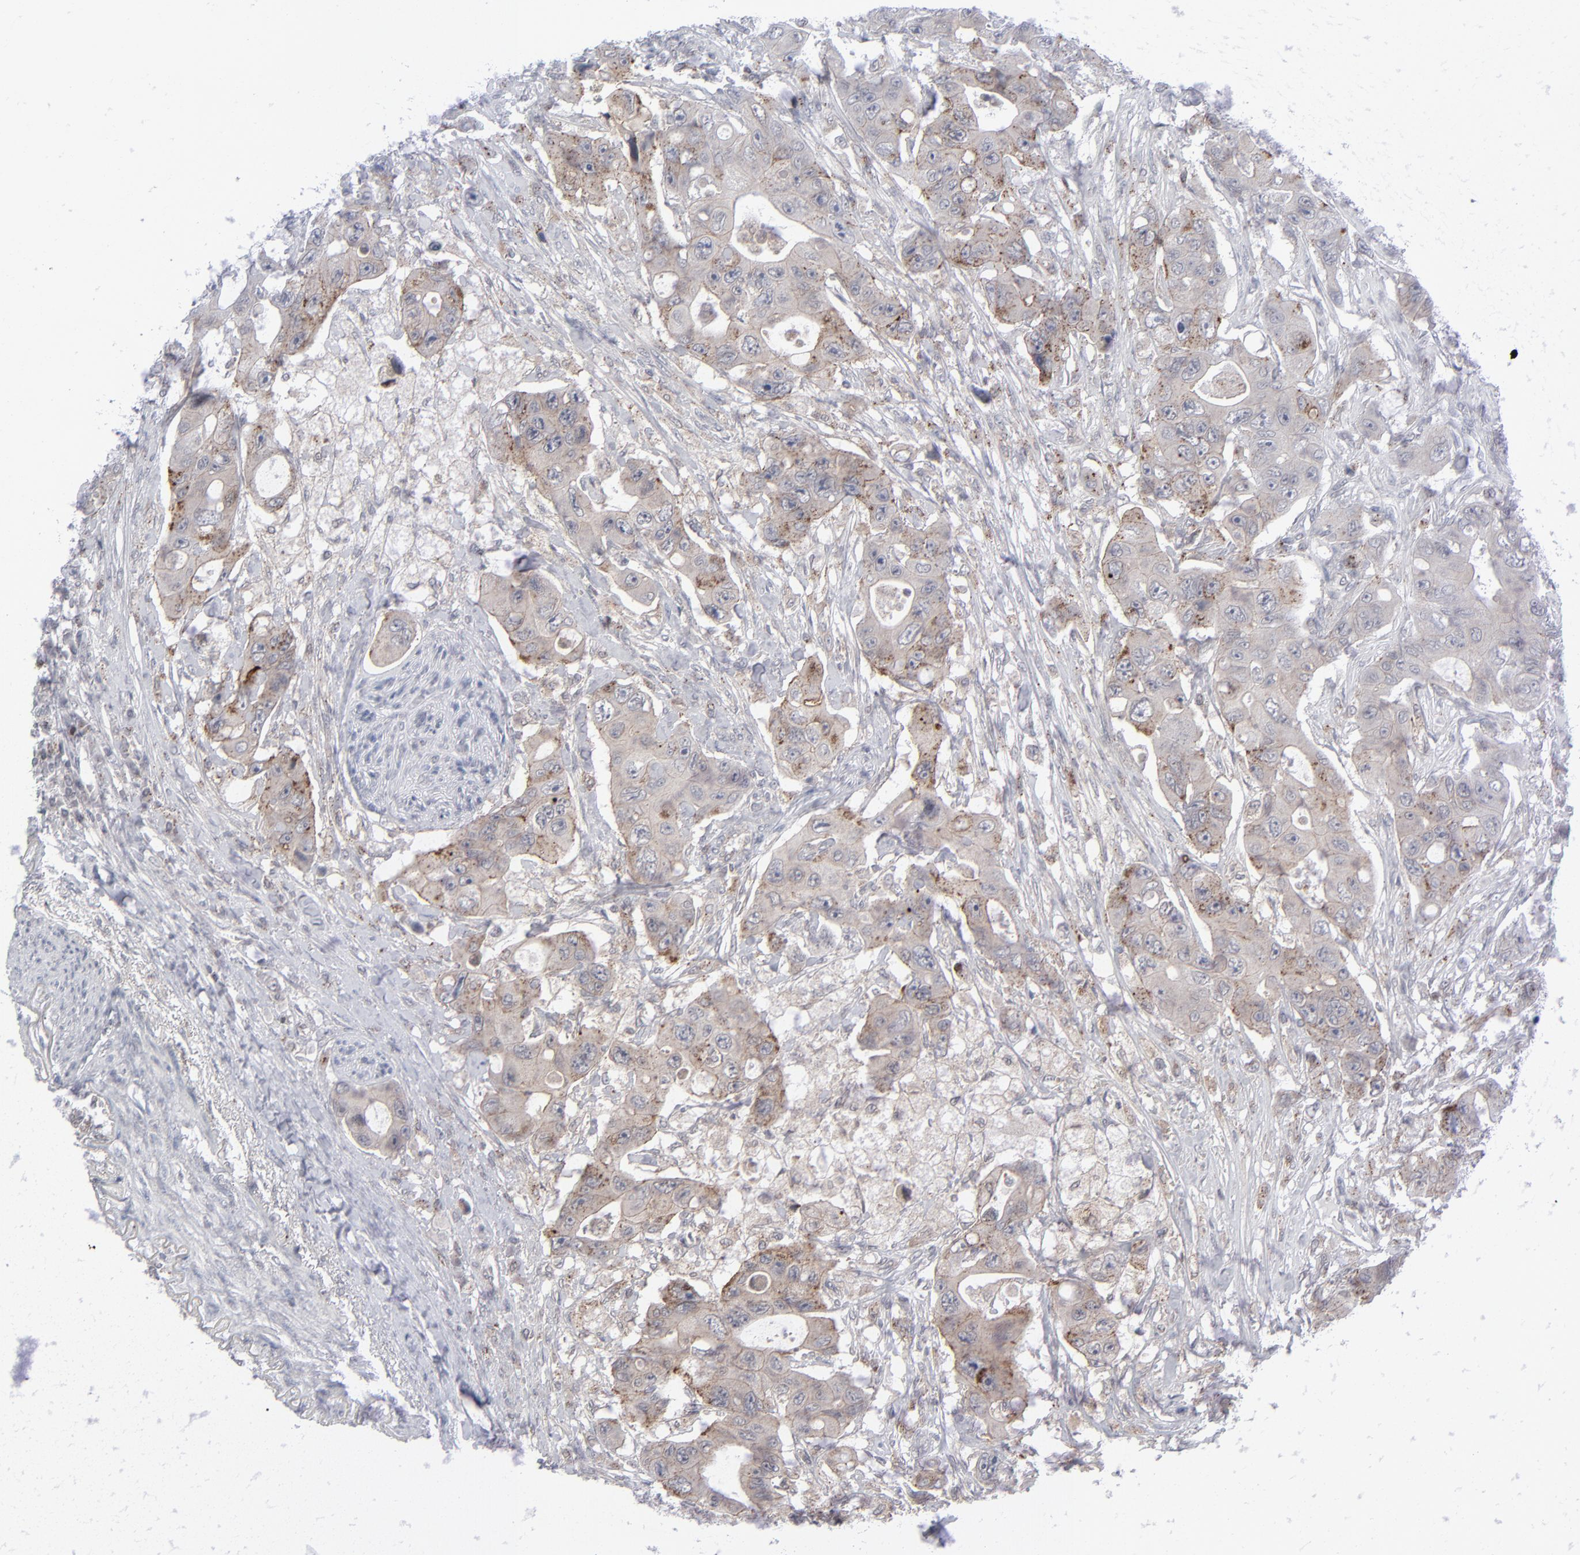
{"staining": {"intensity": "weak", "quantity": ">75%", "location": "cytoplasmic/membranous"}, "tissue": "colorectal cancer", "cell_type": "Tumor cells", "image_type": "cancer", "snomed": [{"axis": "morphology", "description": "Adenocarcinoma, NOS"}, {"axis": "topography", "description": "Colon"}], "caption": "Protein expression by immunohistochemistry (IHC) shows weak cytoplasmic/membranous staining in approximately >75% of tumor cells in colorectal cancer (adenocarcinoma).", "gene": "STAT4", "patient": {"sex": "female", "age": 46}}